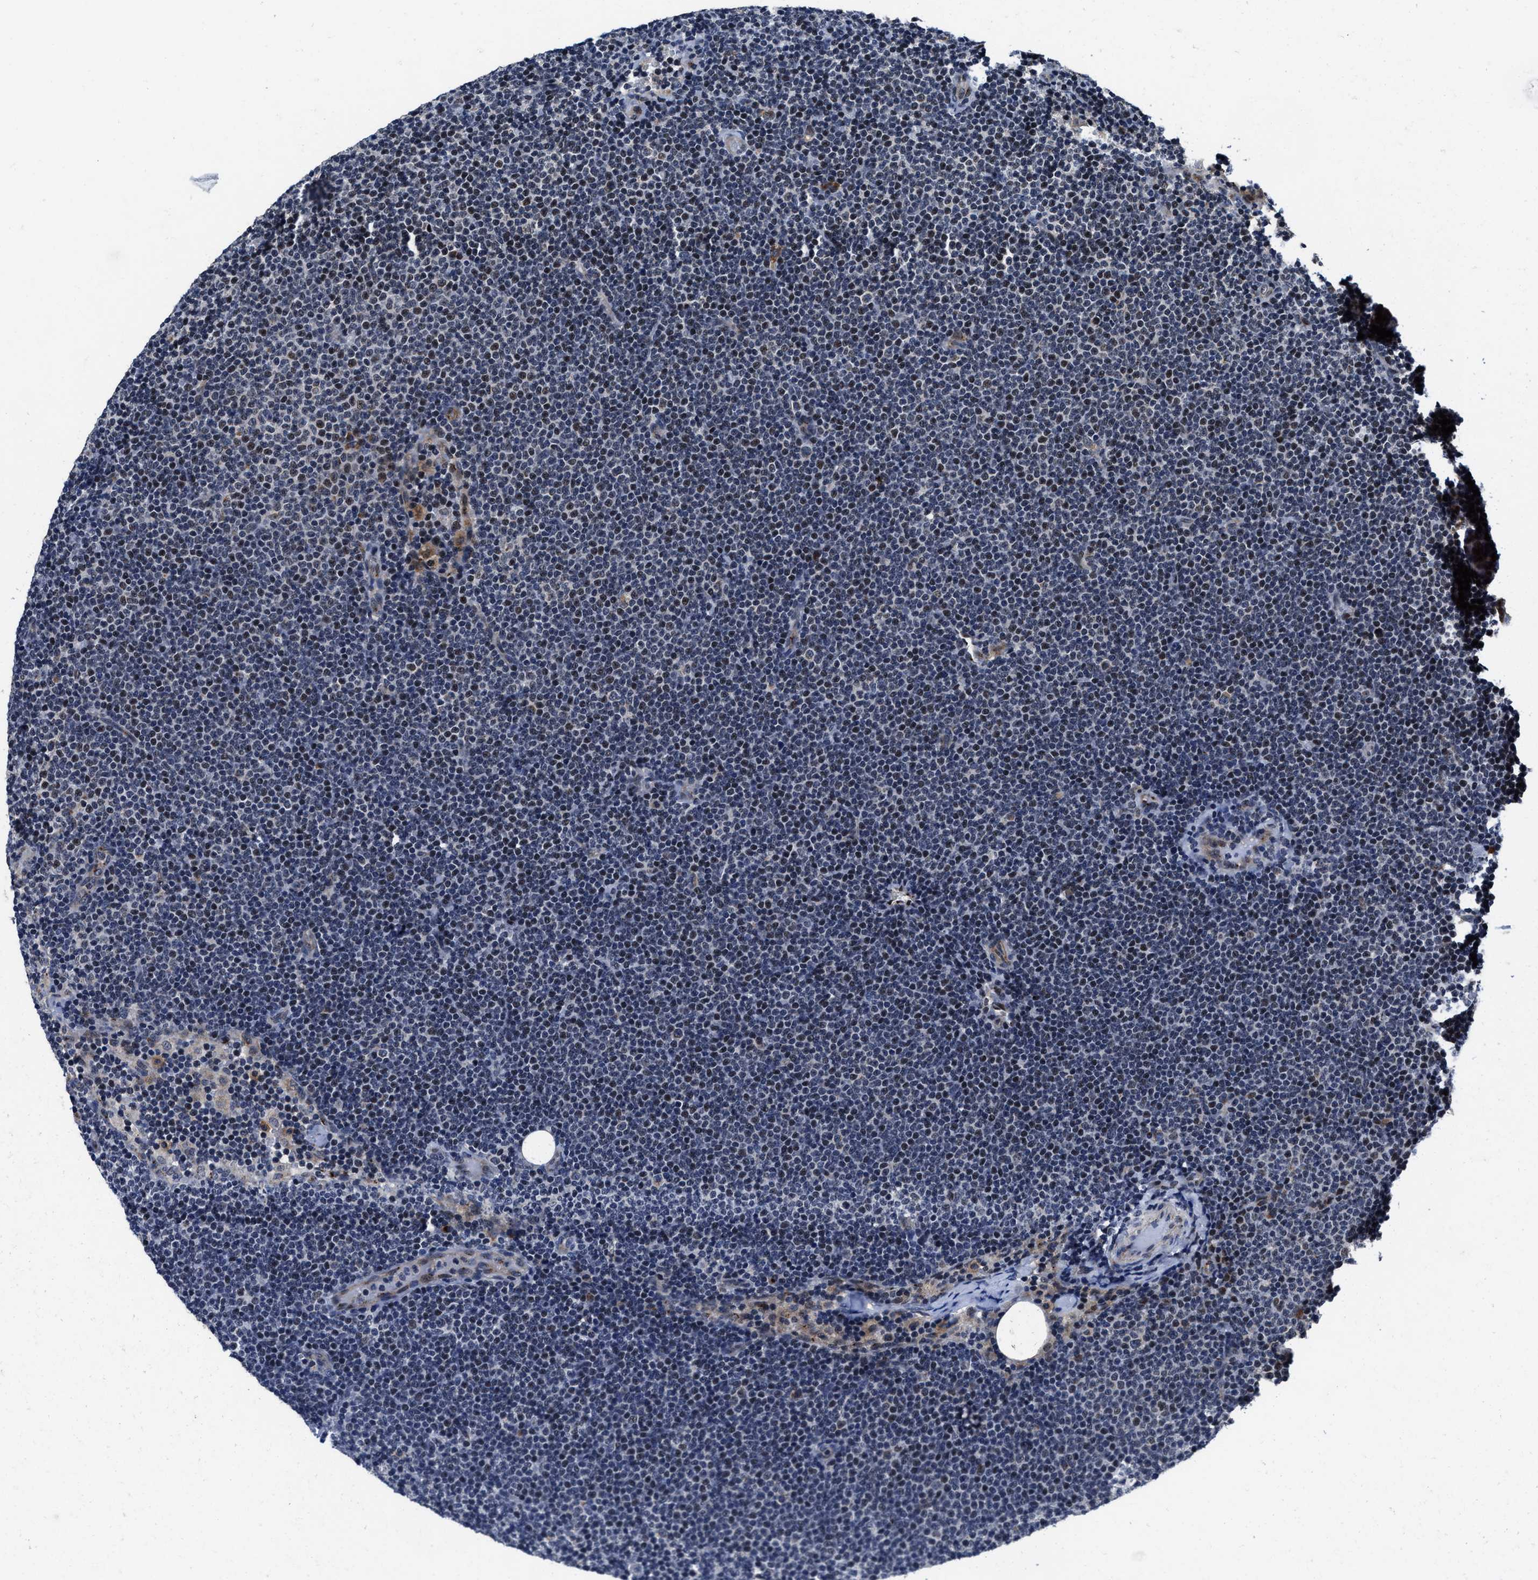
{"staining": {"intensity": "negative", "quantity": "none", "location": "none"}, "tissue": "lymphoma", "cell_type": "Tumor cells", "image_type": "cancer", "snomed": [{"axis": "morphology", "description": "Malignant lymphoma, non-Hodgkin's type, Low grade"}, {"axis": "topography", "description": "Lymph node"}], "caption": "This photomicrograph is of lymphoma stained with immunohistochemistry (IHC) to label a protein in brown with the nuclei are counter-stained blue. There is no staining in tumor cells.", "gene": "TMEM53", "patient": {"sex": "female", "age": 53}}